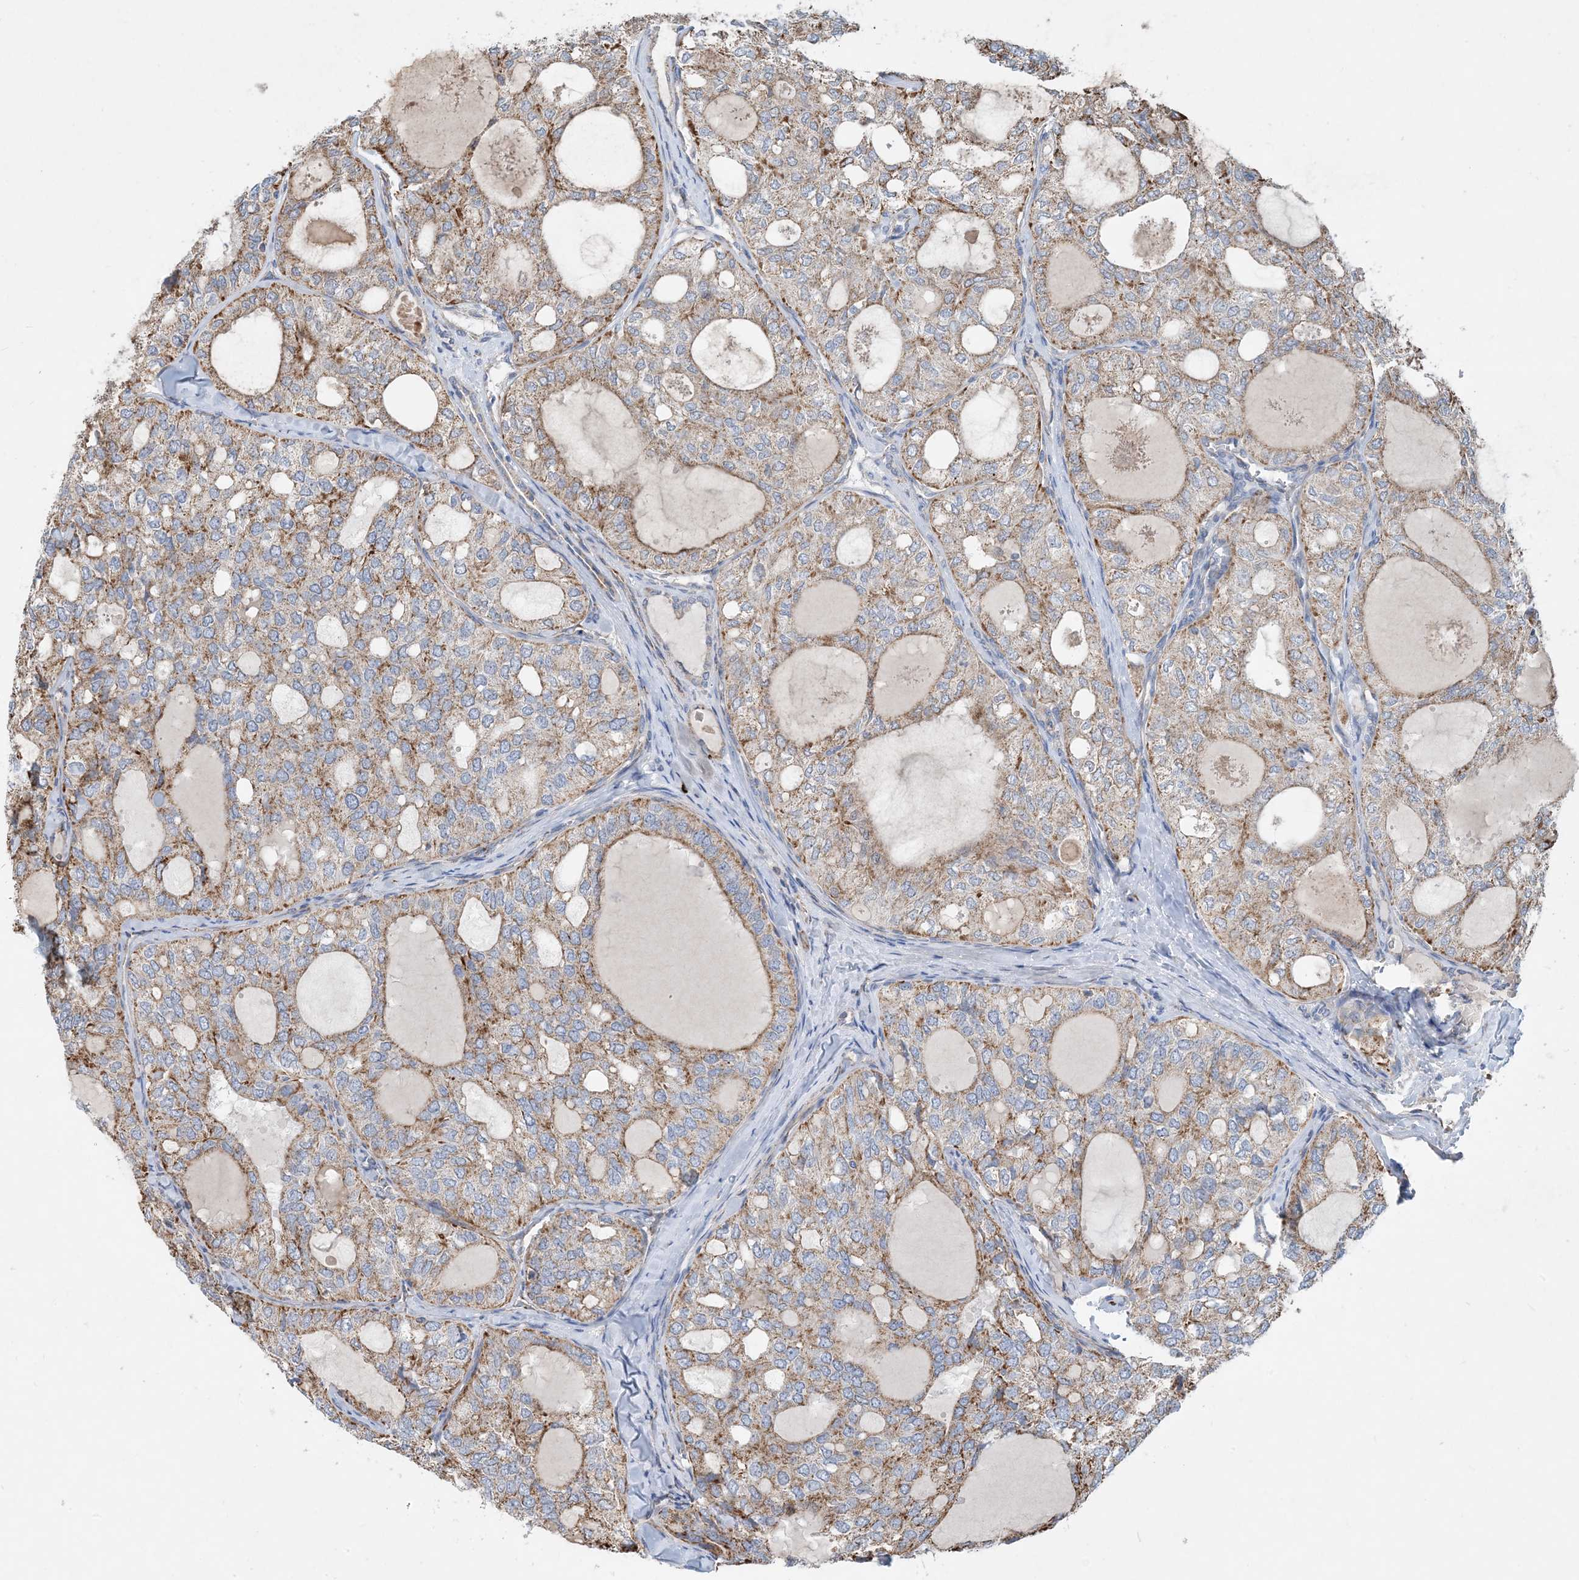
{"staining": {"intensity": "moderate", "quantity": "25%-75%", "location": "cytoplasmic/membranous"}, "tissue": "thyroid cancer", "cell_type": "Tumor cells", "image_type": "cancer", "snomed": [{"axis": "morphology", "description": "Follicular adenoma carcinoma, NOS"}, {"axis": "topography", "description": "Thyroid gland"}], "caption": "Immunohistochemical staining of thyroid follicular adenoma carcinoma exhibits medium levels of moderate cytoplasmic/membranous protein positivity in about 25%-75% of tumor cells.", "gene": "PCDHGA1", "patient": {"sex": "male", "age": 75}}